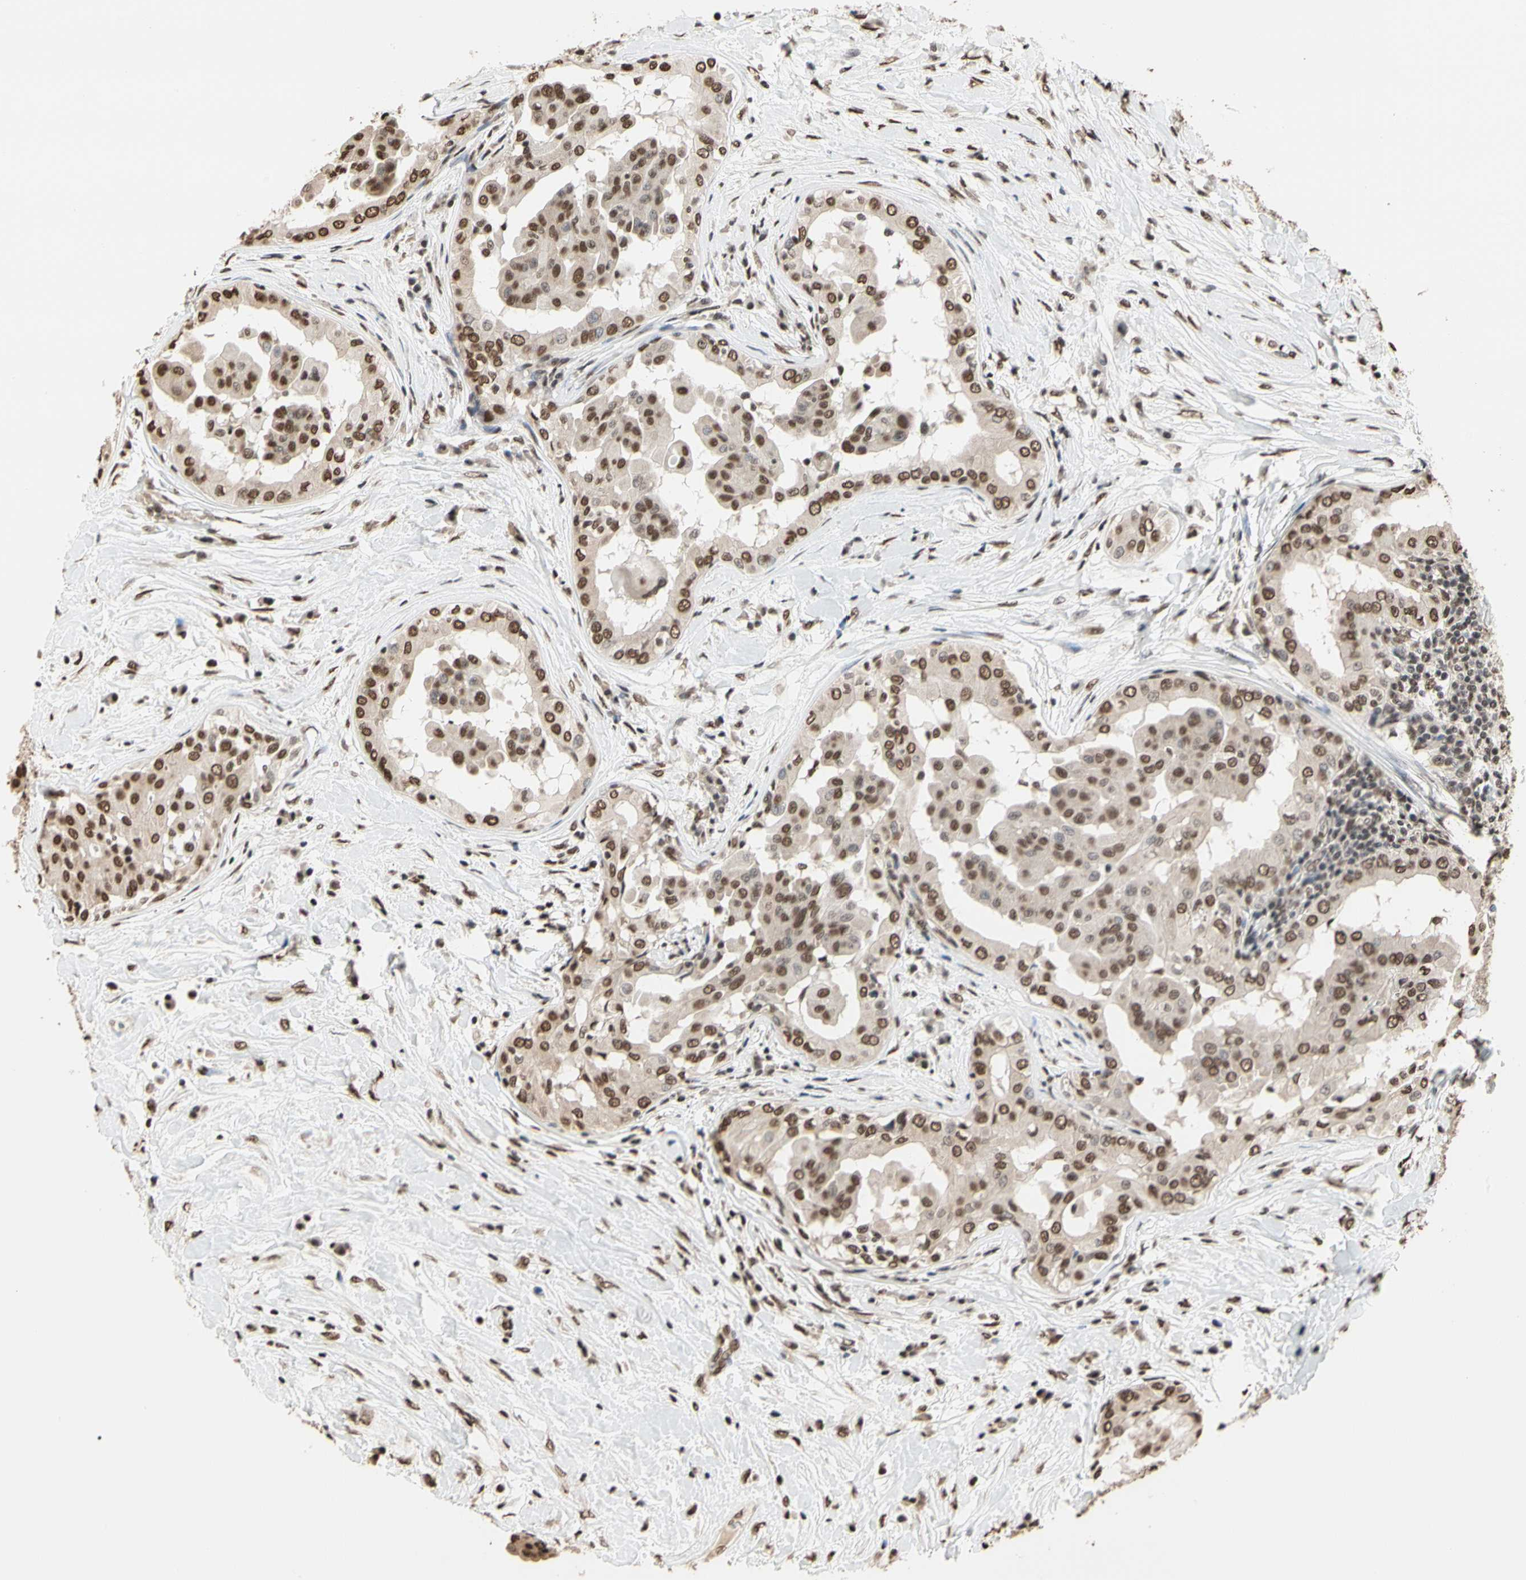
{"staining": {"intensity": "moderate", "quantity": ">75%", "location": "nuclear"}, "tissue": "thyroid cancer", "cell_type": "Tumor cells", "image_type": "cancer", "snomed": [{"axis": "morphology", "description": "Follicular adenoma carcinoma, NOS"}, {"axis": "topography", "description": "Thyroid gland"}], "caption": "A micrograph of thyroid follicular adenoma carcinoma stained for a protein reveals moderate nuclear brown staining in tumor cells.", "gene": "HNRNPK", "patient": {"sex": "female", "age": 71}}